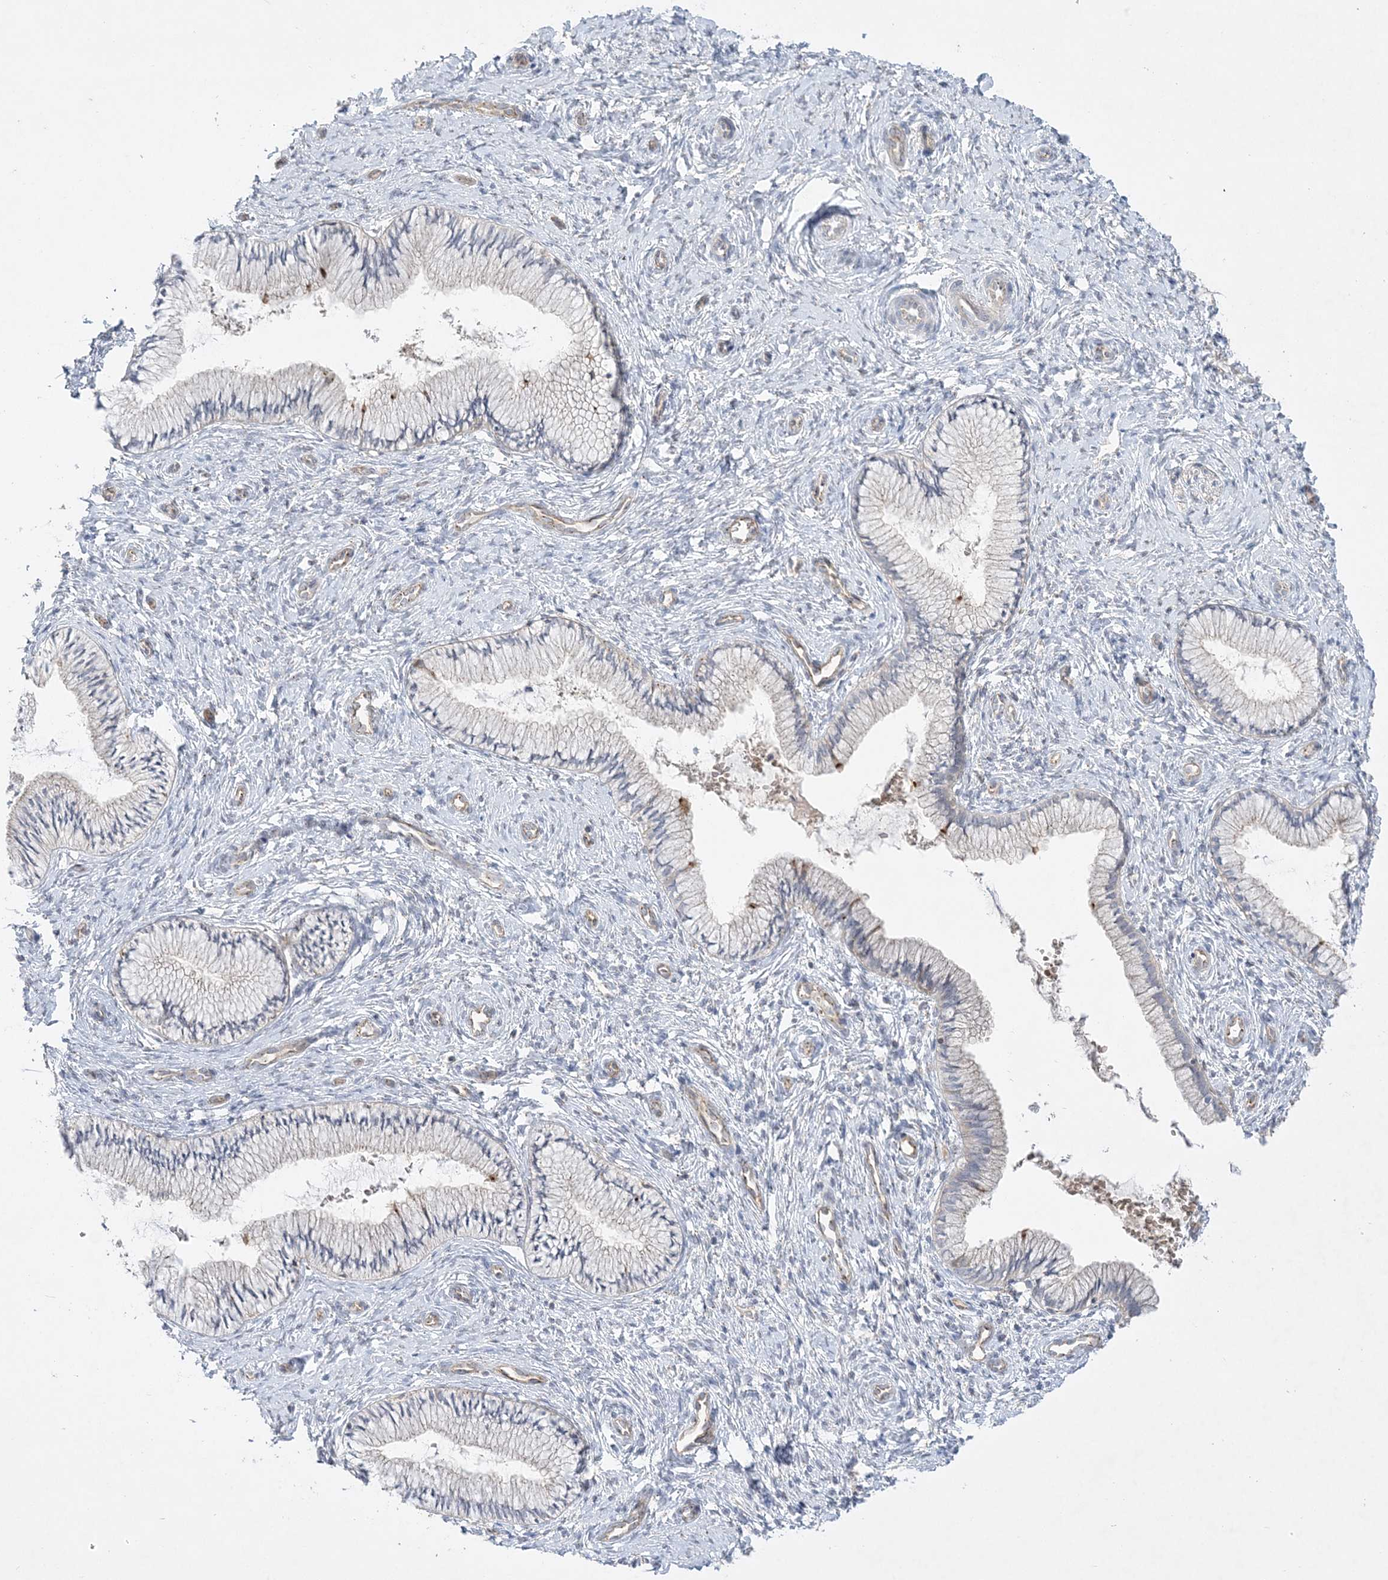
{"staining": {"intensity": "weak", "quantity": "<25%", "location": "cytoplasmic/membranous"}, "tissue": "cervix", "cell_type": "Glandular cells", "image_type": "normal", "snomed": [{"axis": "morphology", "description": "Normal tissue, NOS"}, {"axis": "topography", "description": "Cervix"}], "caption": "Human cervix stained for a protein using immunohistochemistry (IHC) shows no expression in glandular cells.", "gene": "ADAMTS12", "patient": {"sex": "female", "age": 27}}